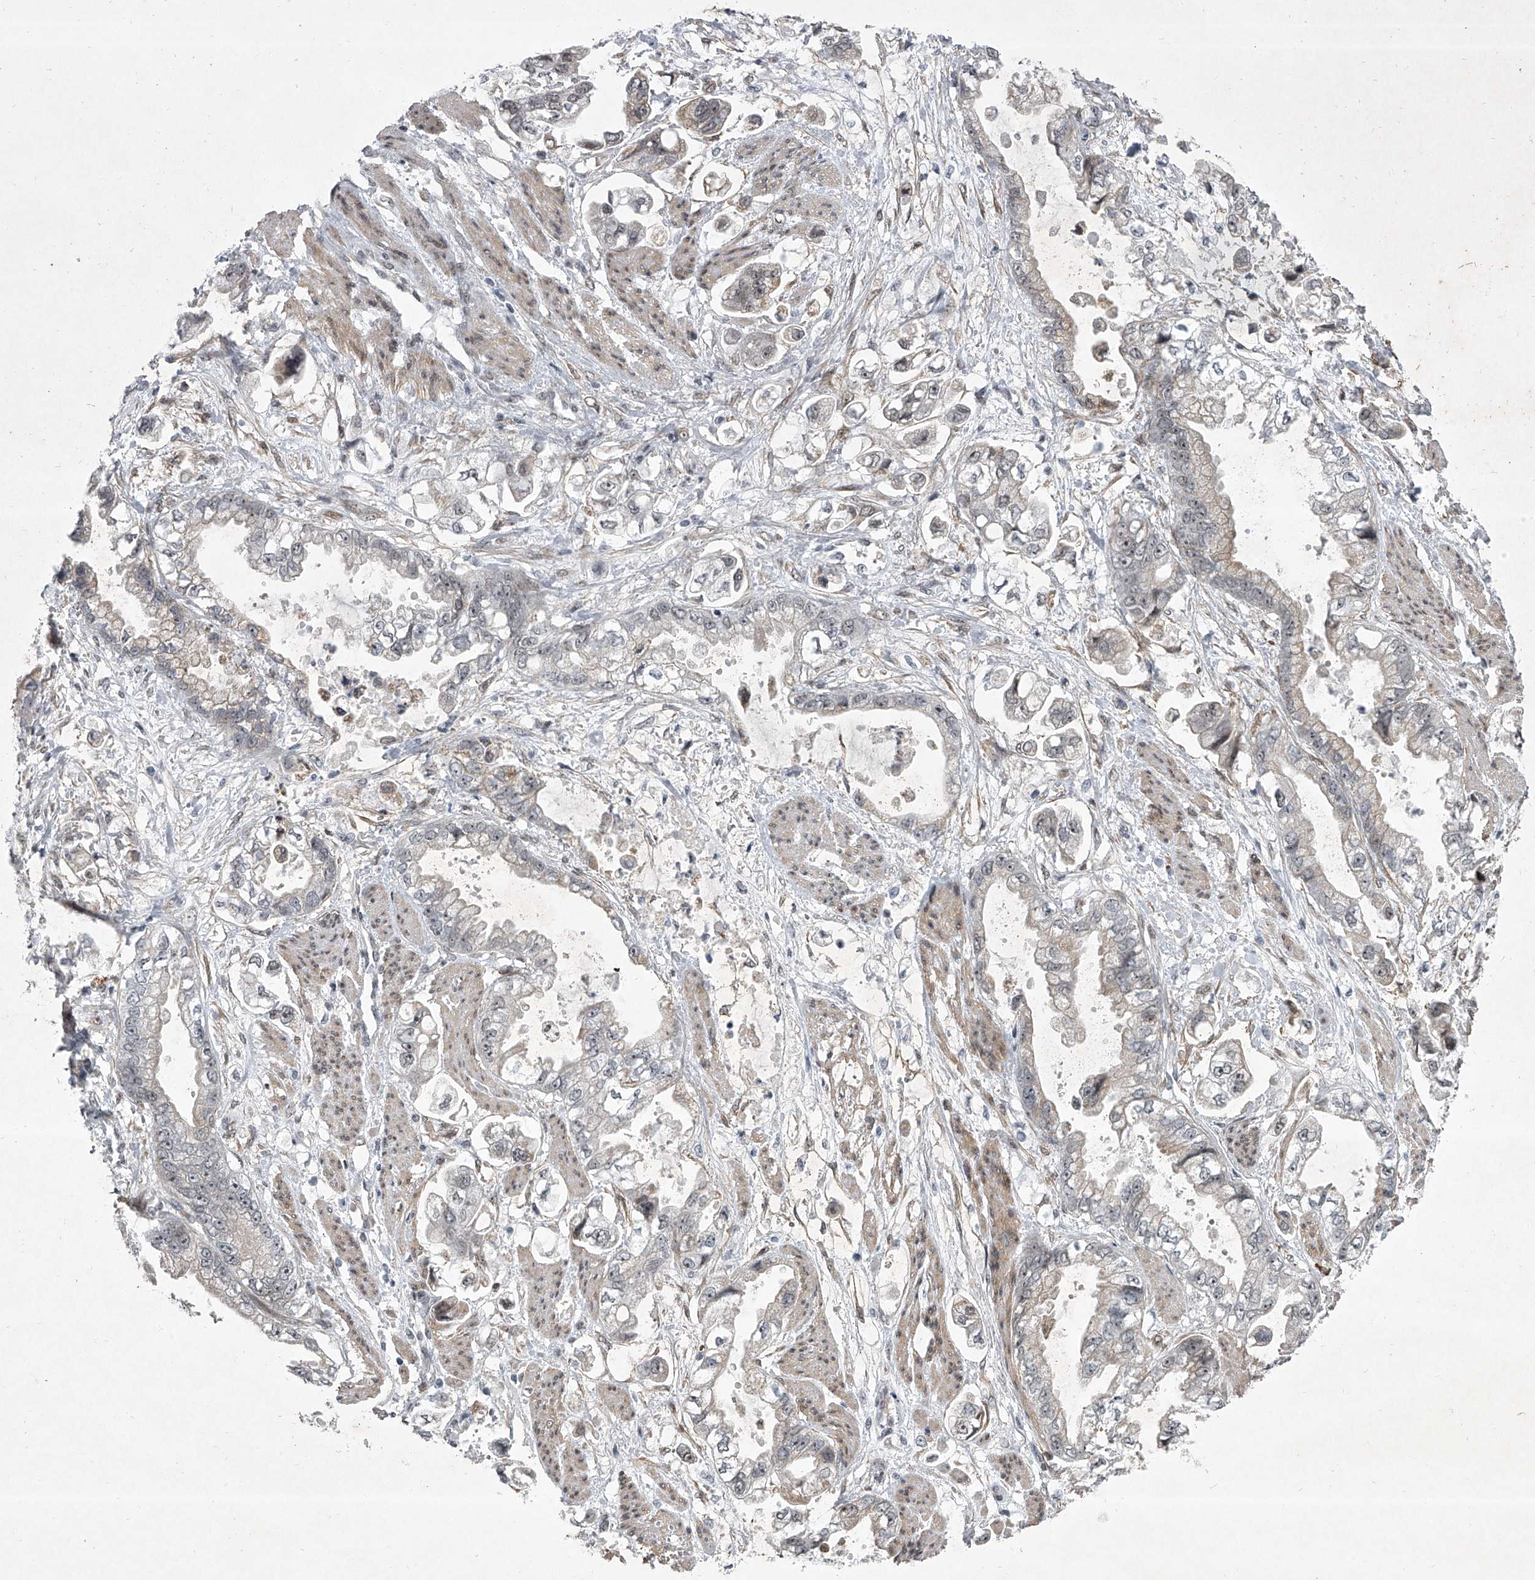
{"staining": {"intensity": "weak", "quantity": "<25%", "location": "nuclear"}, "tissue": "stomach cancer", "cell_type": "Tumor cells", "image_type": "cancer", "snomed": [{"axis": "morphology", "description": "Adenocarcinoma, NOS"}, {"axis": "topography", "description": "Stomach"}], "caption": "Immunohistochemical staining of stomach cancer shows no significant expression in tumor cells. (DAB (3,3'-diaminobenzidine) immunohistochemistry (IHC) visualized using brightfield microscopy, high magnification).", "gene": "MLLT1", "patient": {"sex": "male", "age": 62}}